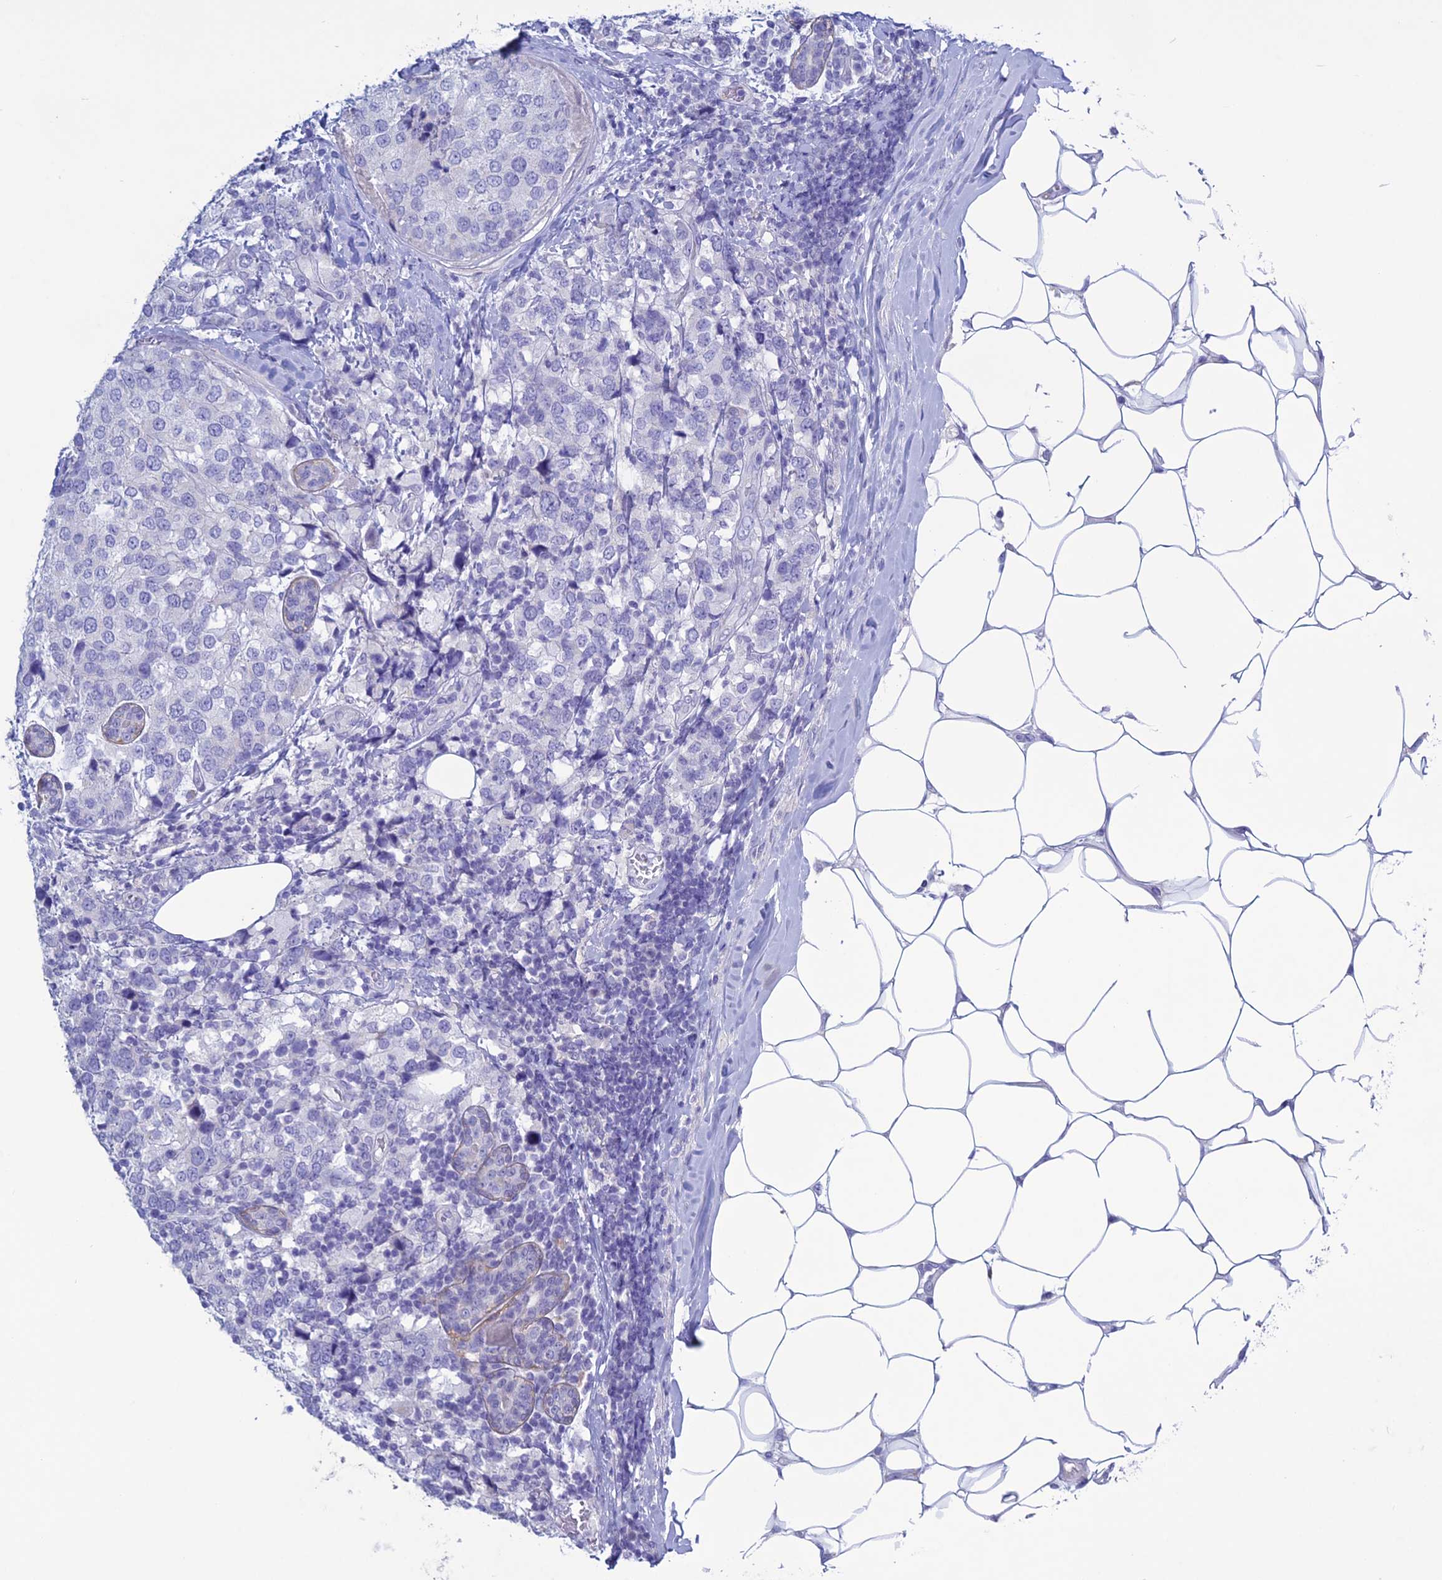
{"staining": {"intensity": "negative", "quantity": "none", "location": "none"}, "tissue": "breast cancer", "cell_type": "Tumor cells", "image_type": "cancer", "snomed": [{"axis": "morphology", "description": "Lobular carcinoma"}, {"axis": "topography", "description": "Breast"}], "caption": "Tumor cells are negative for protein expression in human lobular carcinoma (breast). (Stains: DAB immunohistochemistry with hematoxylin counter stain, Microscopy: brightfield microscopy at high magnification).", "gene": "CLEC2L", "patient": {"sex": "female", "age": 59}}